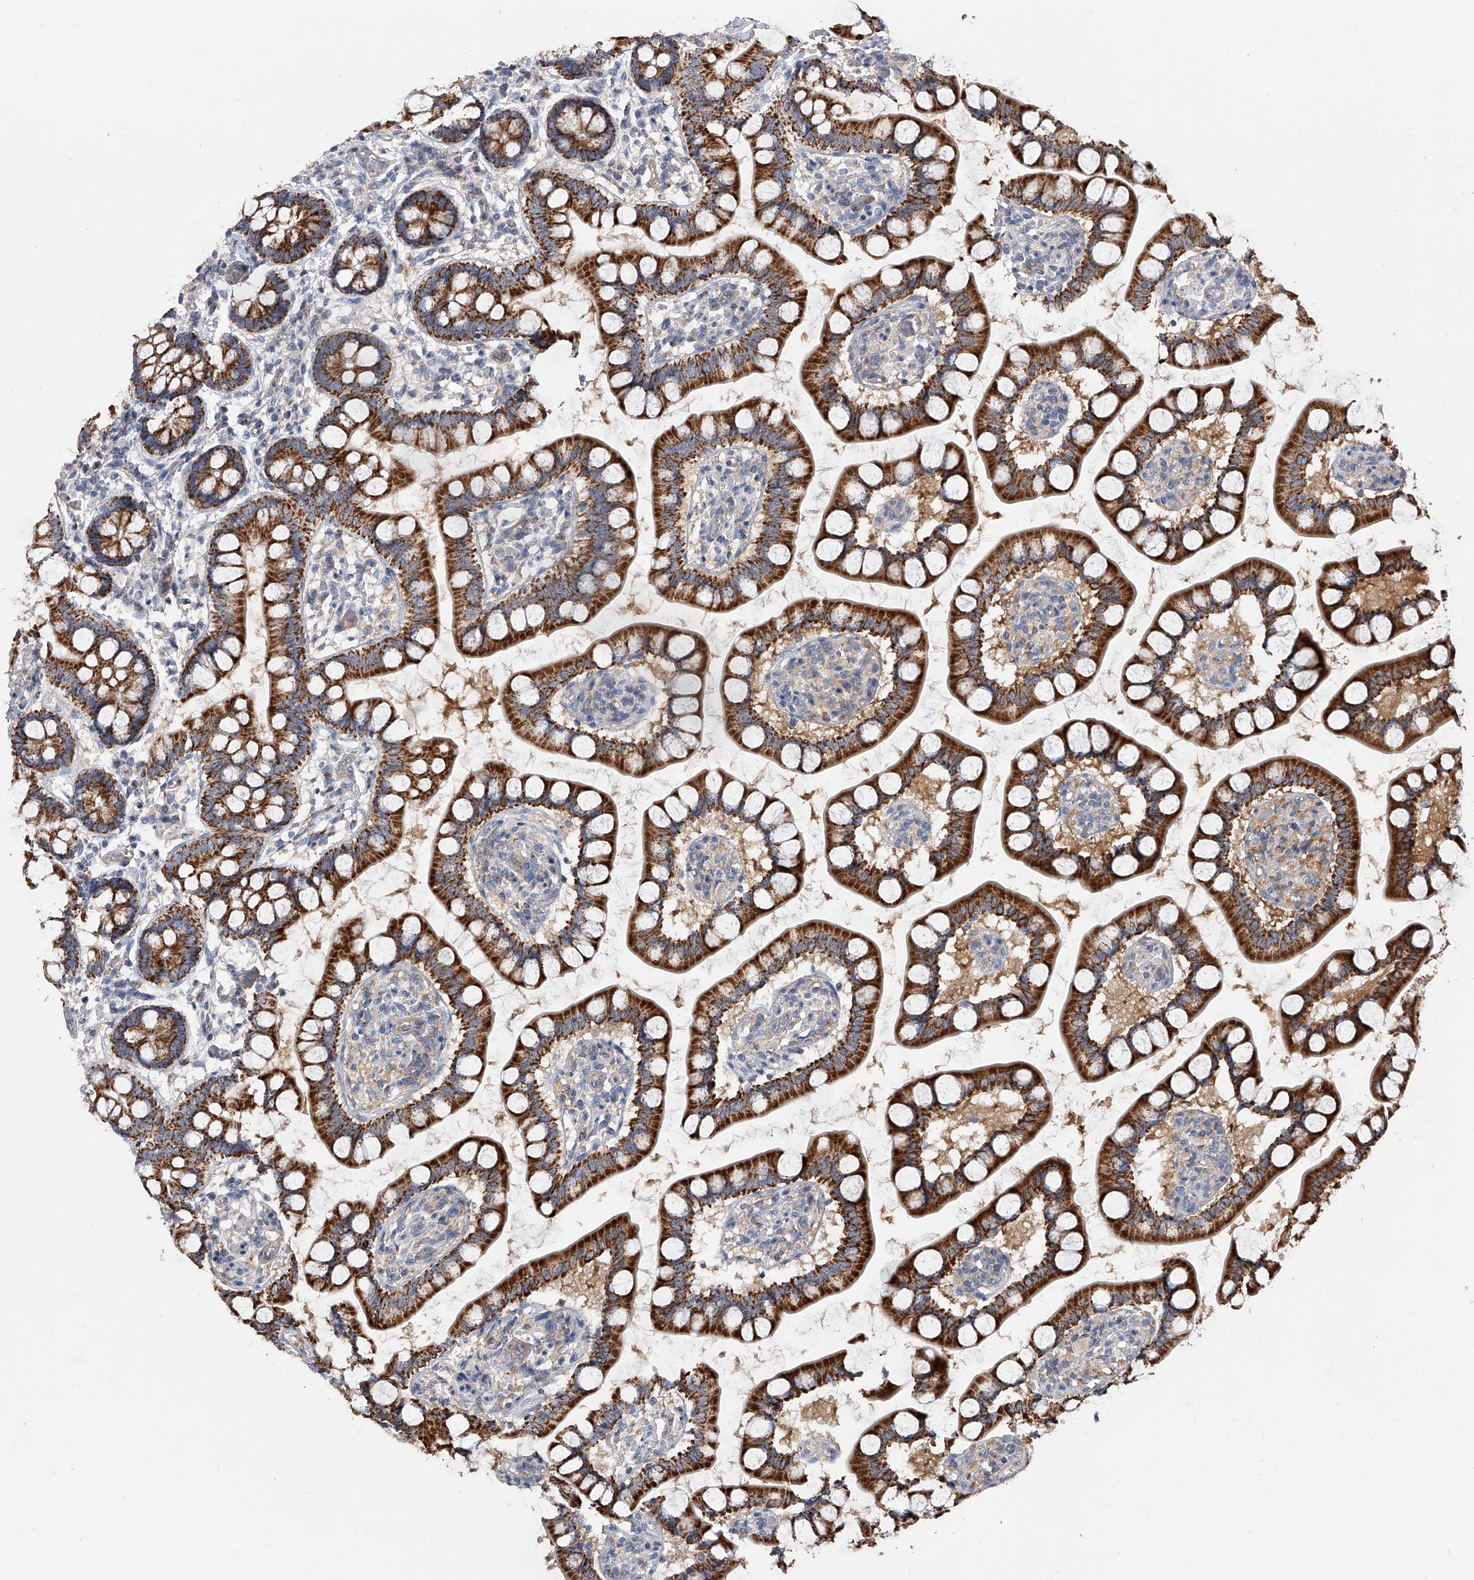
{"staining": {"intensity": "strong", "quantity": ">75%", "location": "cytoplasmic/membranous"}, "tissue": "small intestine", "cell_type": "Glandular cells", "image_type": "normal", "snomed": [{"axis": "morphology", "description": "Normal tissue, NOS"}, {"axis": "topography", "description": "Small intestine"}], "caption": "A brown stain highlights strong cytoplasmic/membranous staining of a protein in glandular cells of normal human small intestine. (Stains: DAB in brown, nuclei in blue, Microscopy: brightfield microscopy at high magnification).", "gene": "PDSS2", "patient": {"sex": "male", "age": 52}}